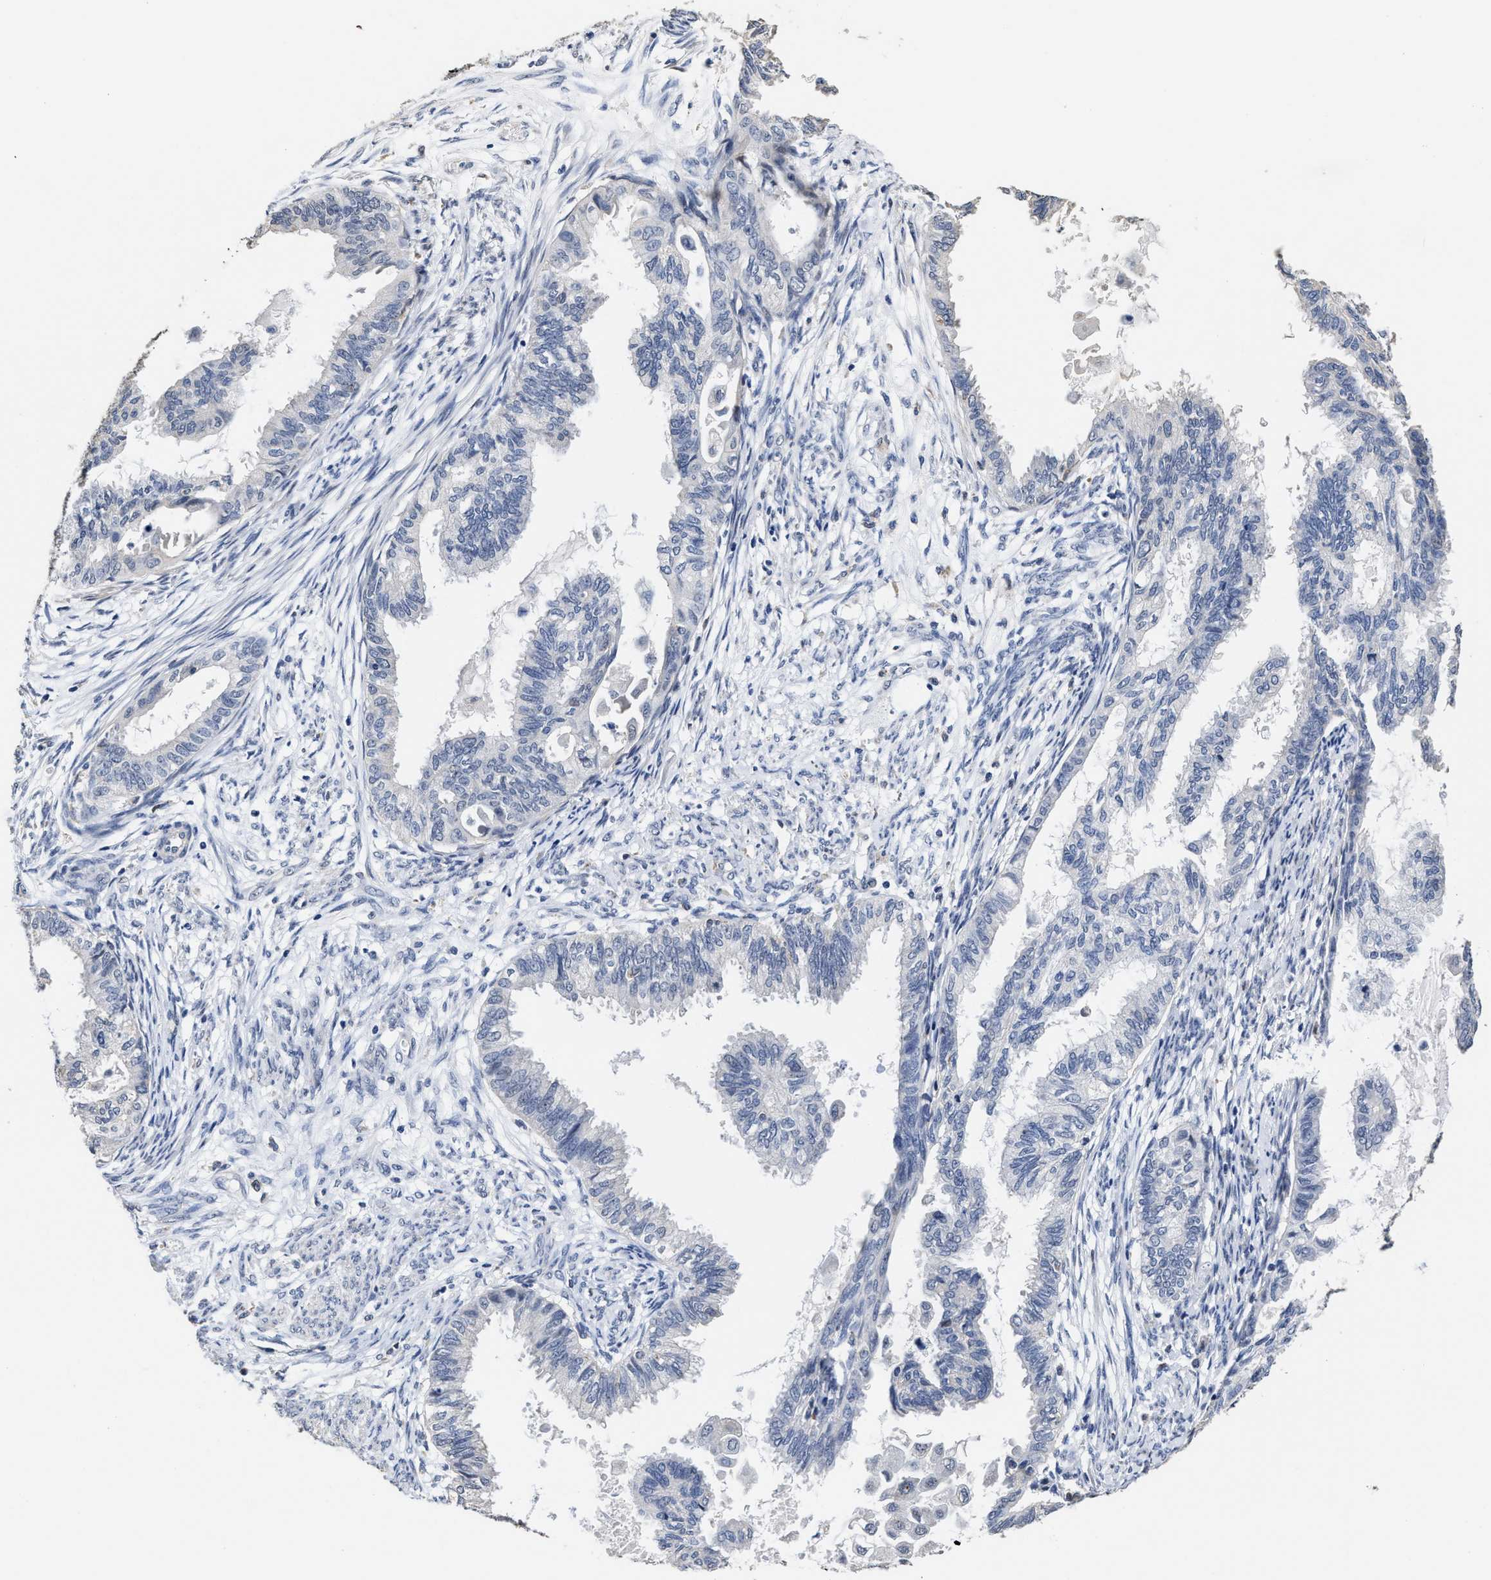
{"staining": {"intensity": "negative", "quantity": "none", "location": "none"}, "tissue": "cervical cancer", "cell_type": "Tumor cells", "image_type": "cancer", "snomed": [{"axis": "morphology", "description": "Normal tissue, NOS"}, {"axis": "morphology", "description": "Adenocarcinoma, NOS"}, {"axis": "topography", "description": "Cervix"}, {"axis": "topography", "description": "Endometrium"}], "caption": "The photomicrograph demonstrates no significant positivity in tumor cells of cervical adenocarcinoma.", "gene": "ZFAT", "patient": {"sex": "female", "age": 86}}